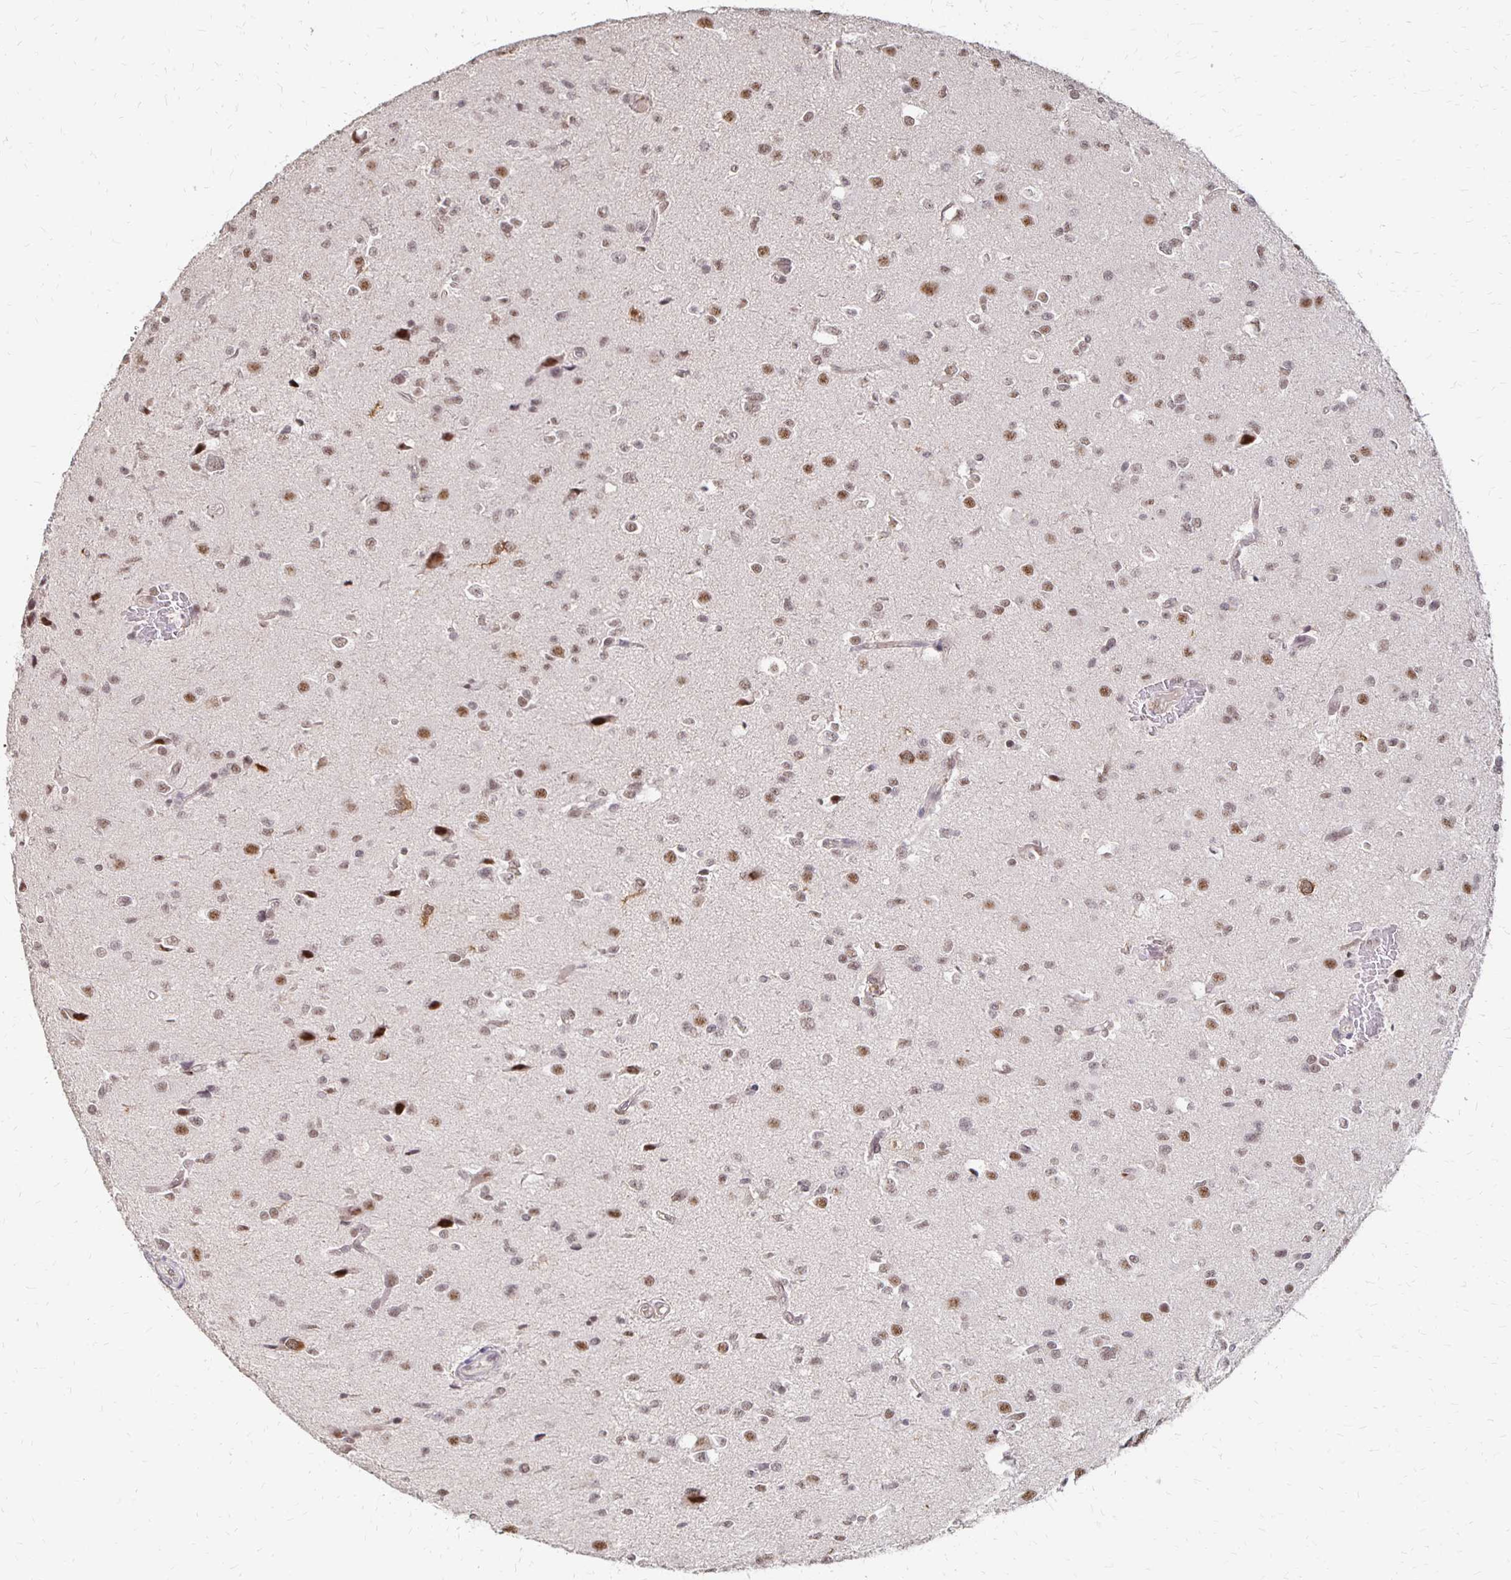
{"staining": {"intensity": "moderate", "quantity": "25%-75%", "location": "nuclear"}, "tissue": "glioma", "cell_type": "Tumor cells", "image_type": "cancer", "snomed": [{"axis": "morphology", "description": "Glioma, malignant, Low grade"}, {"axis": "topography", "description": "Brain"}], "caption": "Low-grade glioma (malignant) stained with IHC displays moderate nuclear staining in approximately 25%-75% of tumor cells.", "gene": "CLASRP", "patient": {"sex": "female", "age": 32}}